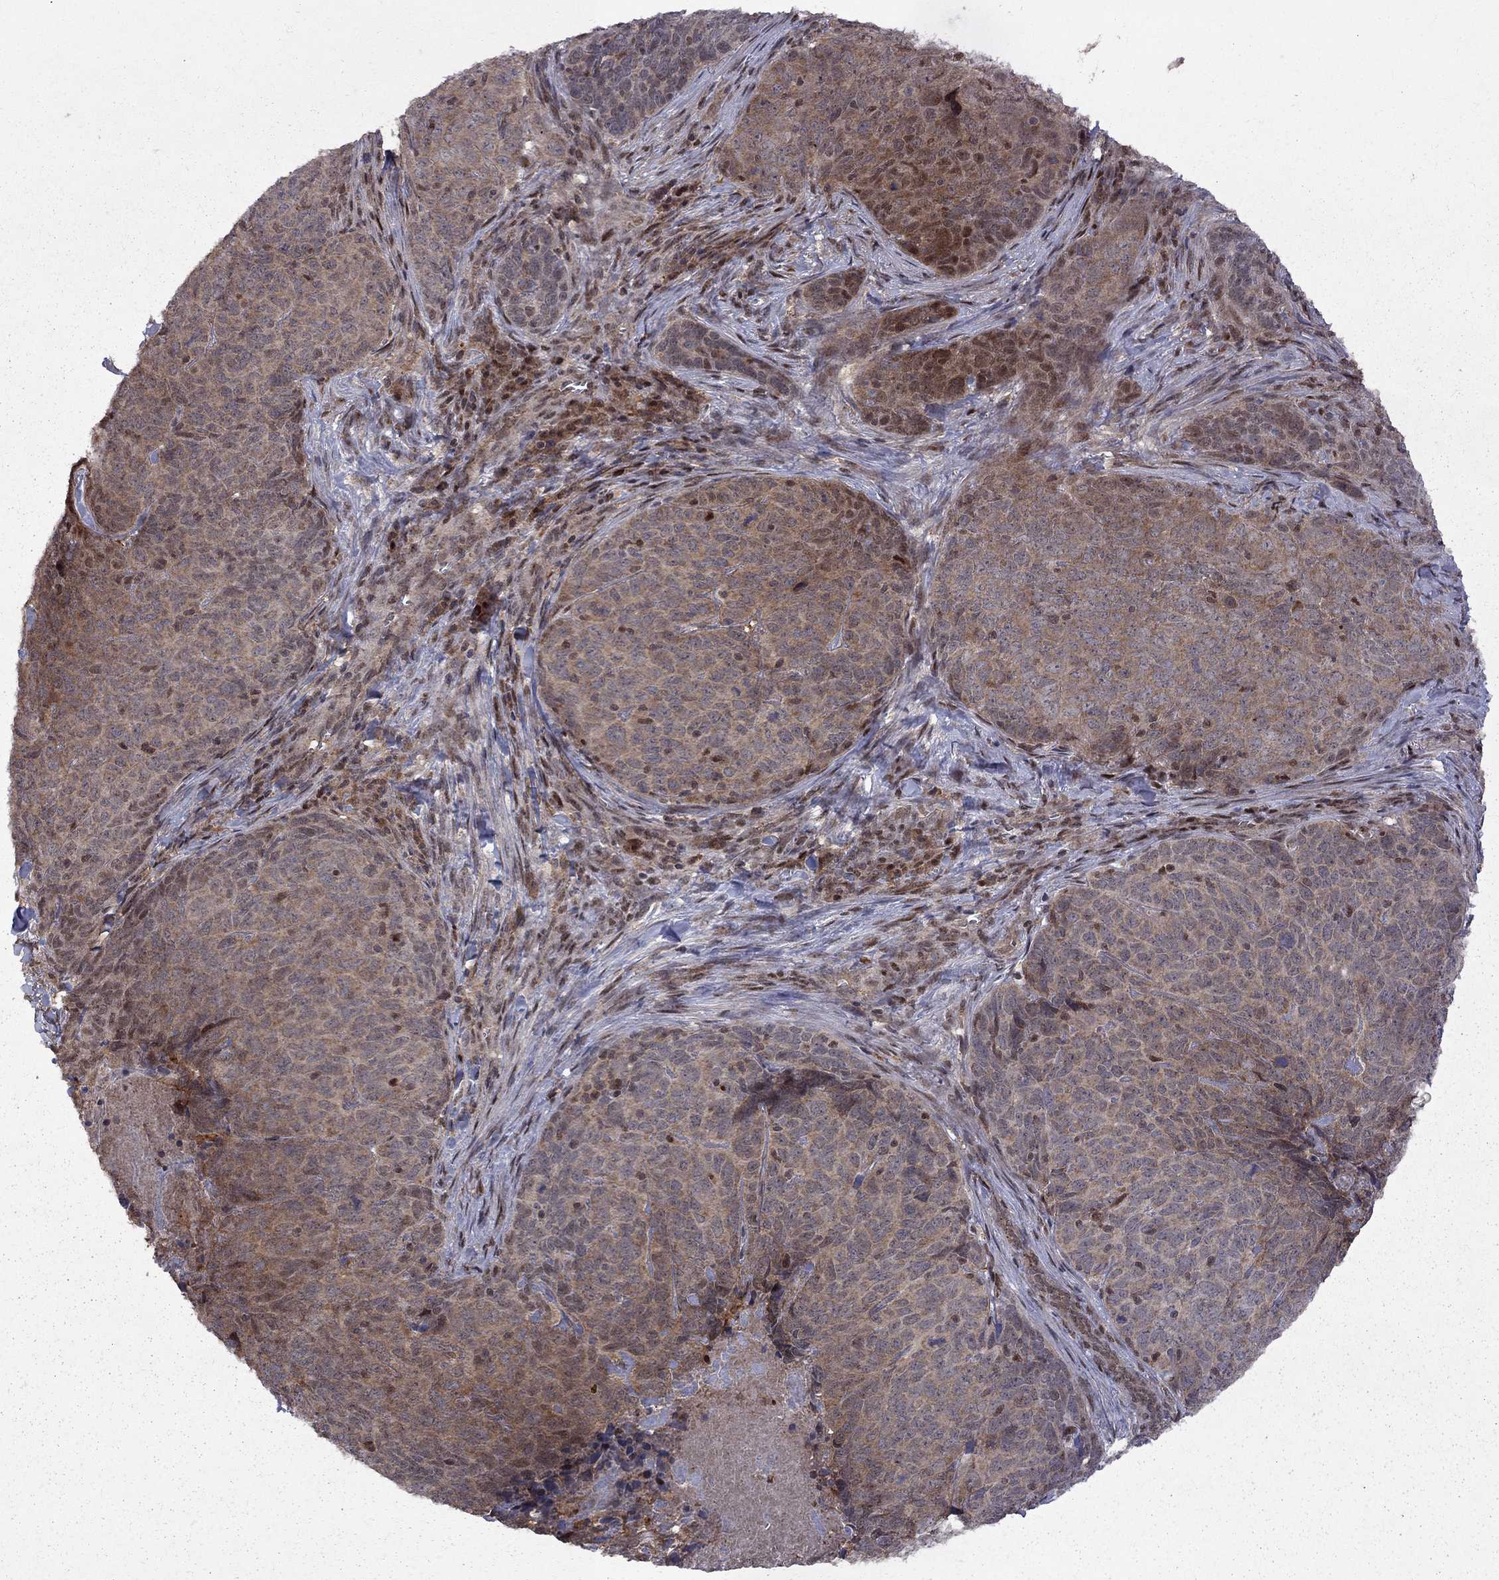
{"staining": {"intensity": "moderate", "quantity": "25%-75%", "location": "cytoplasmic/membranous"}, "tissue": "skin cancer", "cell_type": "Tumor cells", "image_type": "cancer", "snomed": [{"axis": "morphology", "description": "Squamous cell carcinoma, NOS"}, {"axis": "topography", "description": "Skin"}, {"axis": "topography", "description": "Anal"}], "caption": "The photomicrograph reveals staining of skin squamous cell carcinoma, revealing moderate cytoplasmic/membranous protein expression (brown color) within tumor cells.", "gene": "IPP", "patient": {"sex": "female", "age": 51}}